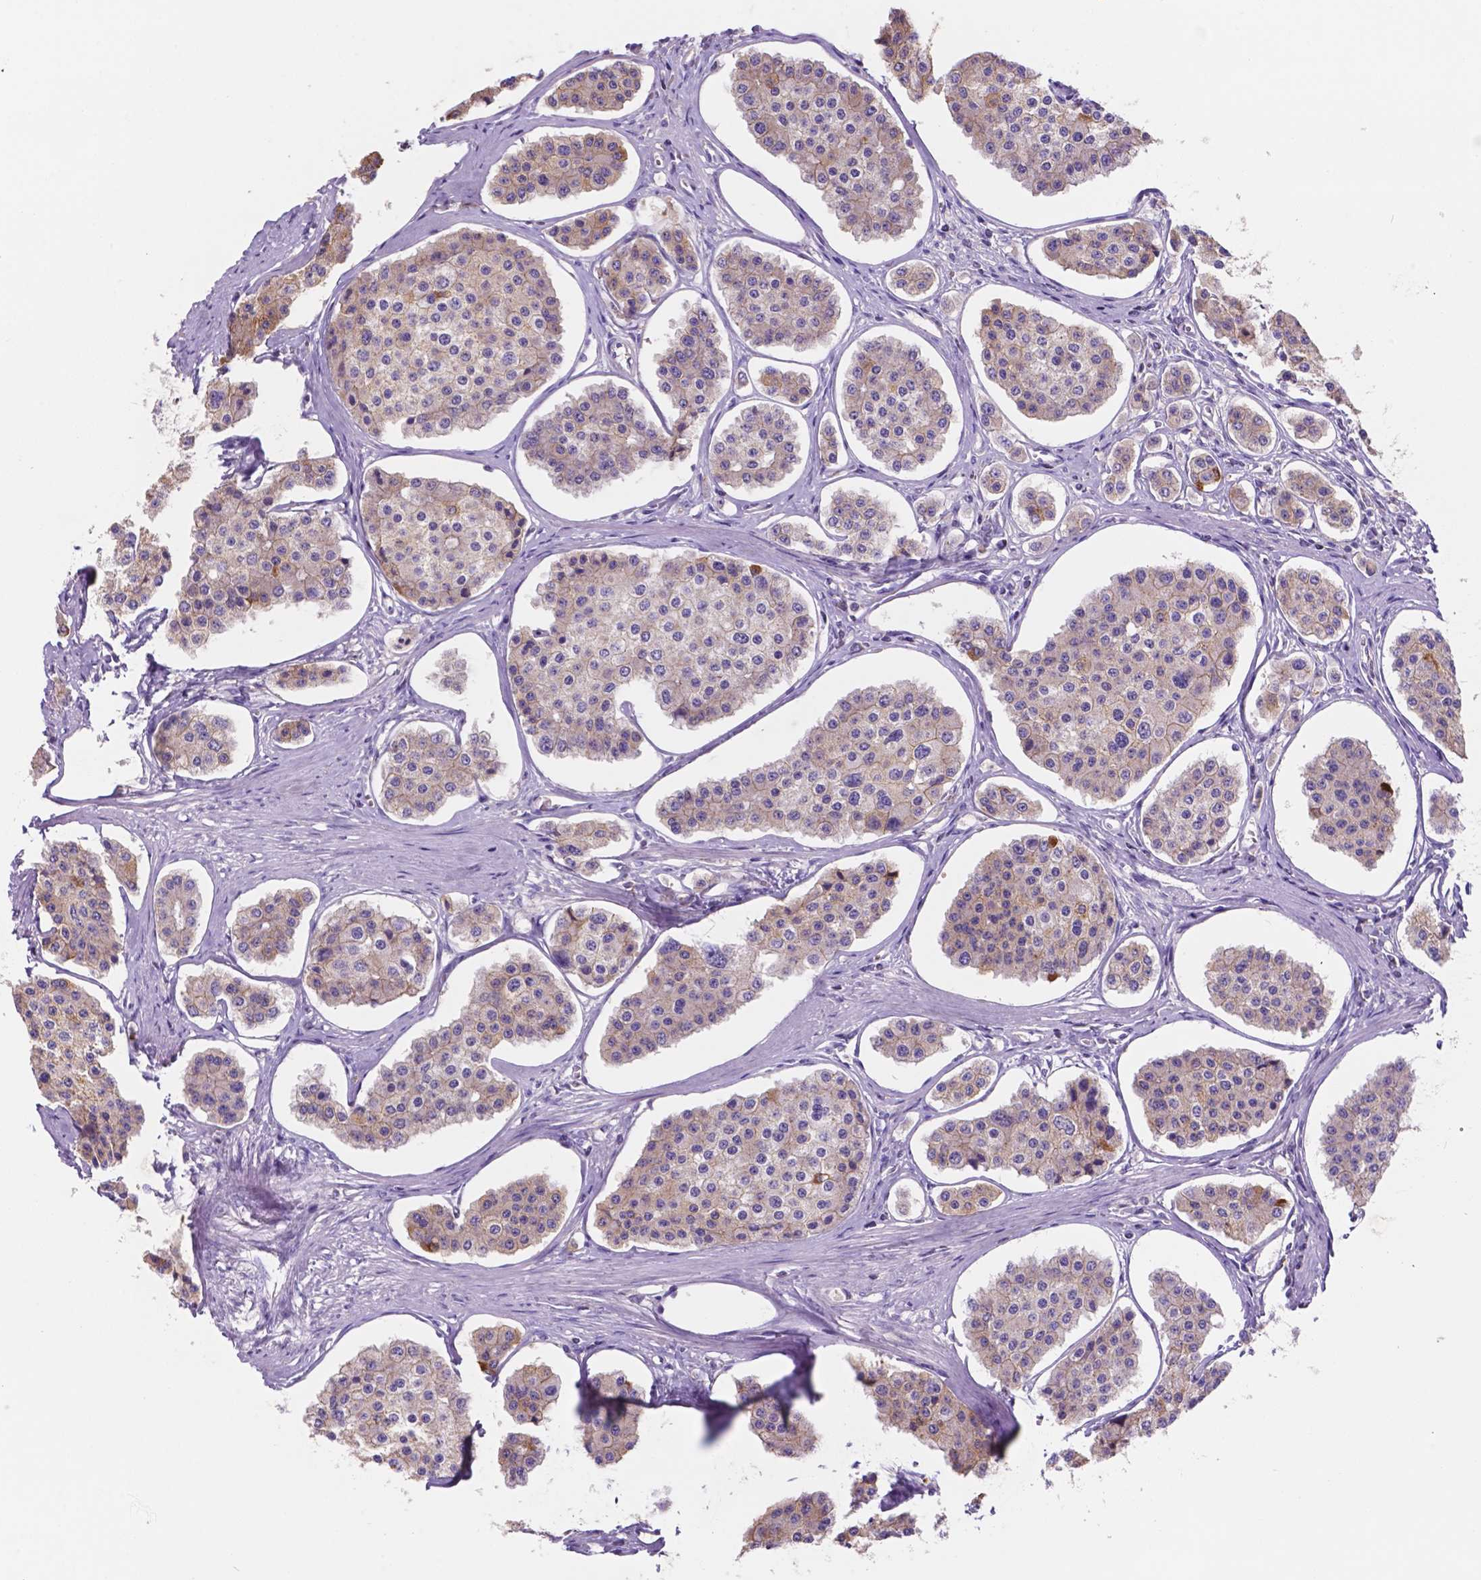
{"staining": {"intensity": "negative", "quantity": "none", "location": "none"}, "tissue": "carcinoid", "cell_type": "Tumor cells", "image_type": "cancer", "snomed": [{"axis": "morphology", "description": "Carcinoid, malignant, NOS"}, {"axis": "topography", "description": "Small intestine"}], "caption": "This is an immunohistochemistry image of malignant carcinoid. There is no expression in tumor cells.", "gene": "MKRN2OS", "patient": {"sex": "female", "age": 65}}